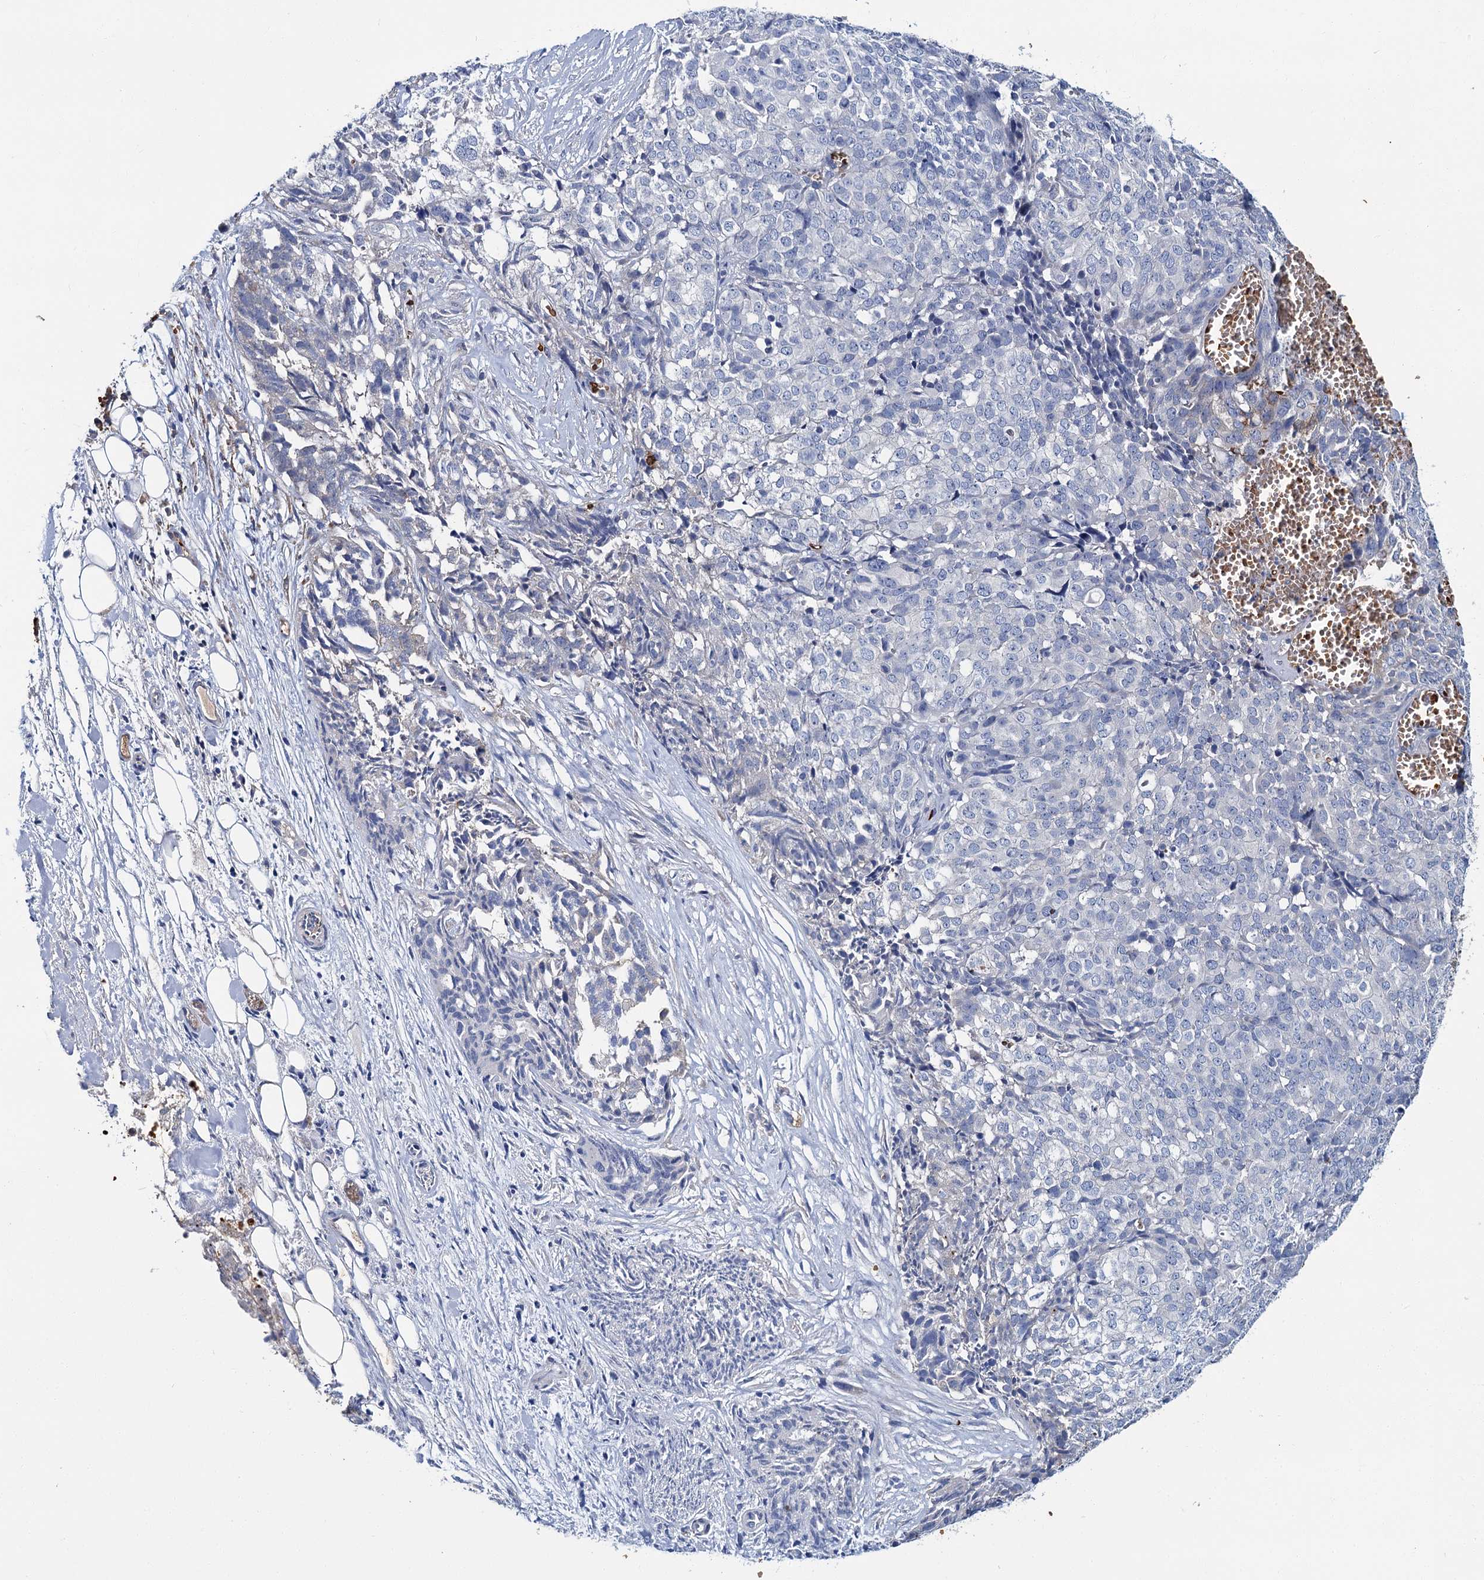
{"staining": {"intensity": "negative", "quantity": "none", "location": "none"}, "tissue": "ovarian cancer", "cell_type": "Tumor cells", "image_type": "cancer", "snomed": [{"axis": "morphology", "description": "Cystadenocarcinoma, serous, NOS"}, {"axis": "topography", "description": "Soft tissue"}, {"axis": "topography", "description": "Ovary"}], "caption": "This is an immunohistochemistry (IHC) image of ovarian cancer (serous cystadenocarcinoma). There is no expression in tumor cells.", "gene": "ATG2A", "patient": {"sex": "female", "age": 57}}